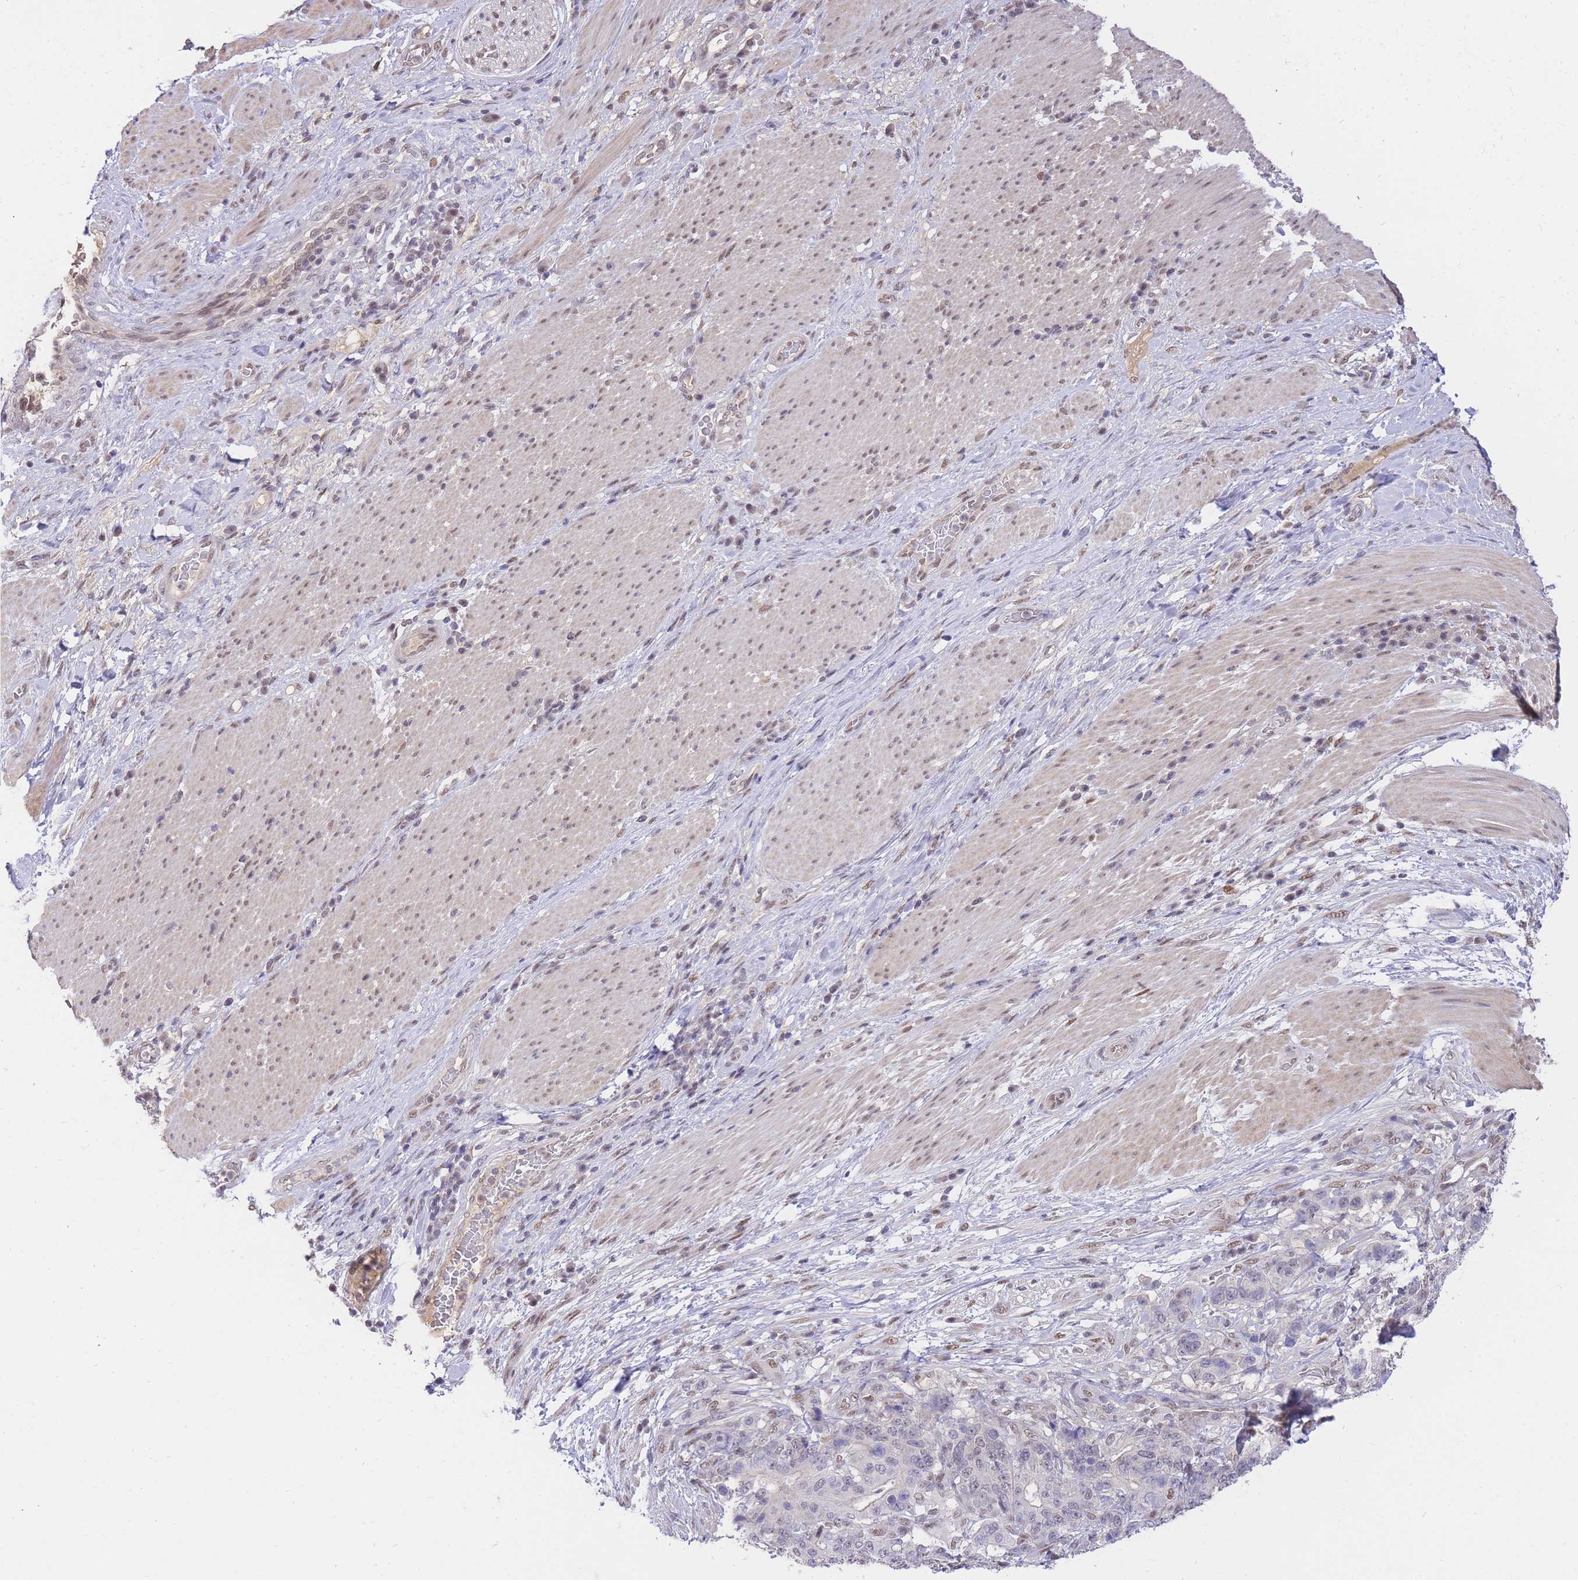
{"staining": {"intensity": "moderate", "quantity": "<25%", "location": "nuclear"}, "tissue": "stomach cancer", "cell_type": "Tumor cells", "image_type": "cancer", "snomed": [{"axis": "morphology", "description": "Normal tissue, NOS"}, {"axis": "morphology", "description": "Adenocarcinoma, NOS"}, {"axis": "topography", "description": "Stomach"}], "caption": "Immunohistochemical staining of adenocarcinoma (stomach) exhibits low levels of moderate nuclear protein positivity in approximately <25% of tumor cells.", "gene": "UBXN7", "patient": {"sex": "female", "age": 64}}